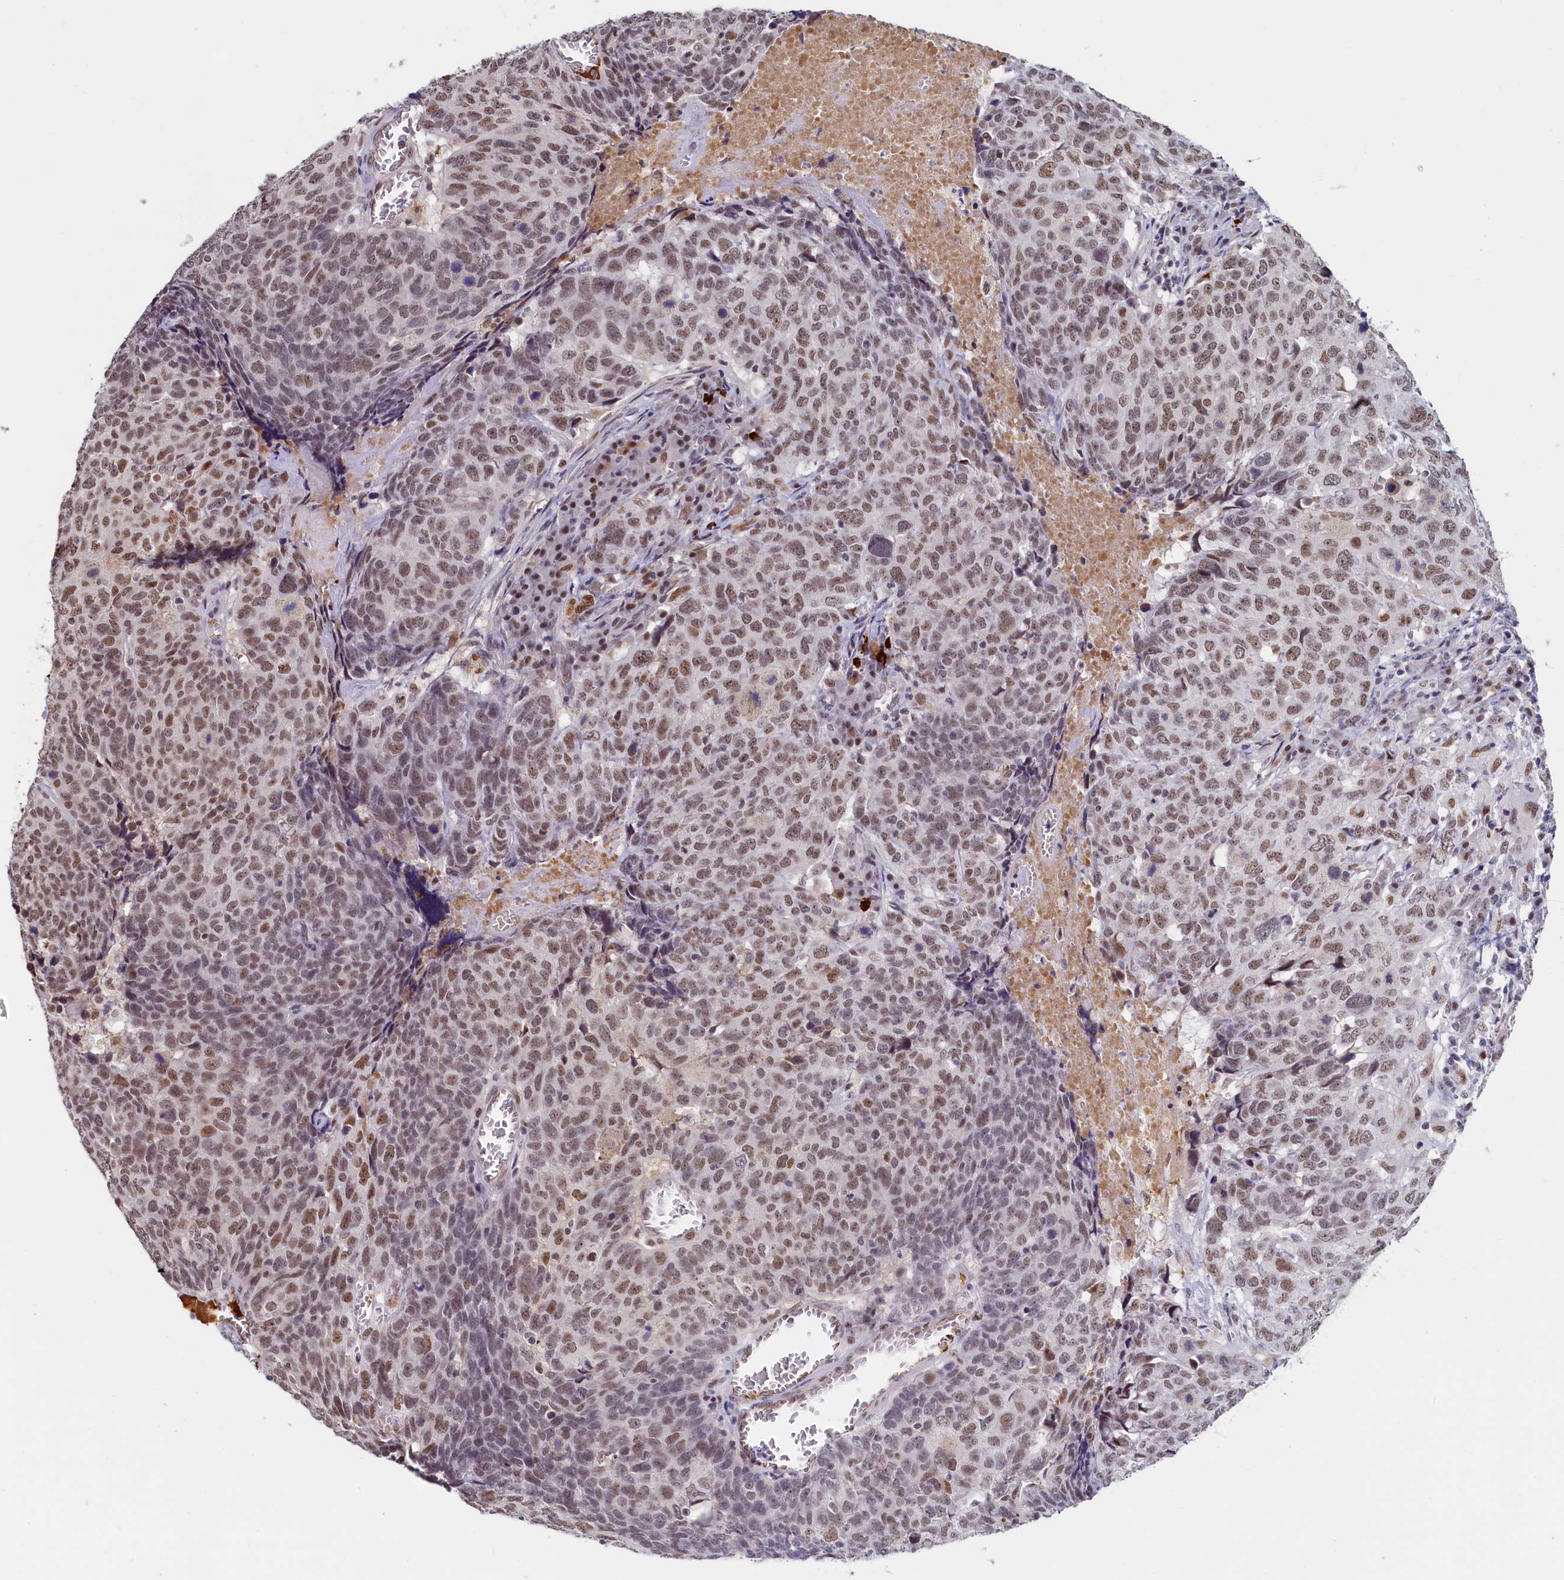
{"staining": {"intensity": "moderate", "quantity": ">75%", "location": "nuclear"}, "tissue": "head and neck cancer", "cell_type": "Tumor cells", "image_type": "cancer", "snomed": [{"axis": "morphology", "description": "Squamous cell carcinoma, NOS"}, {"axis": "topography", "description": "Head-Neck"}], "caption": "Human head and neck cancer stained for a protein (brown) displays moderate nuclear positive positivity in about >75% of tumor cells.", "gene": "INTS14", "patient": {"sex": "male", "age": 66}}